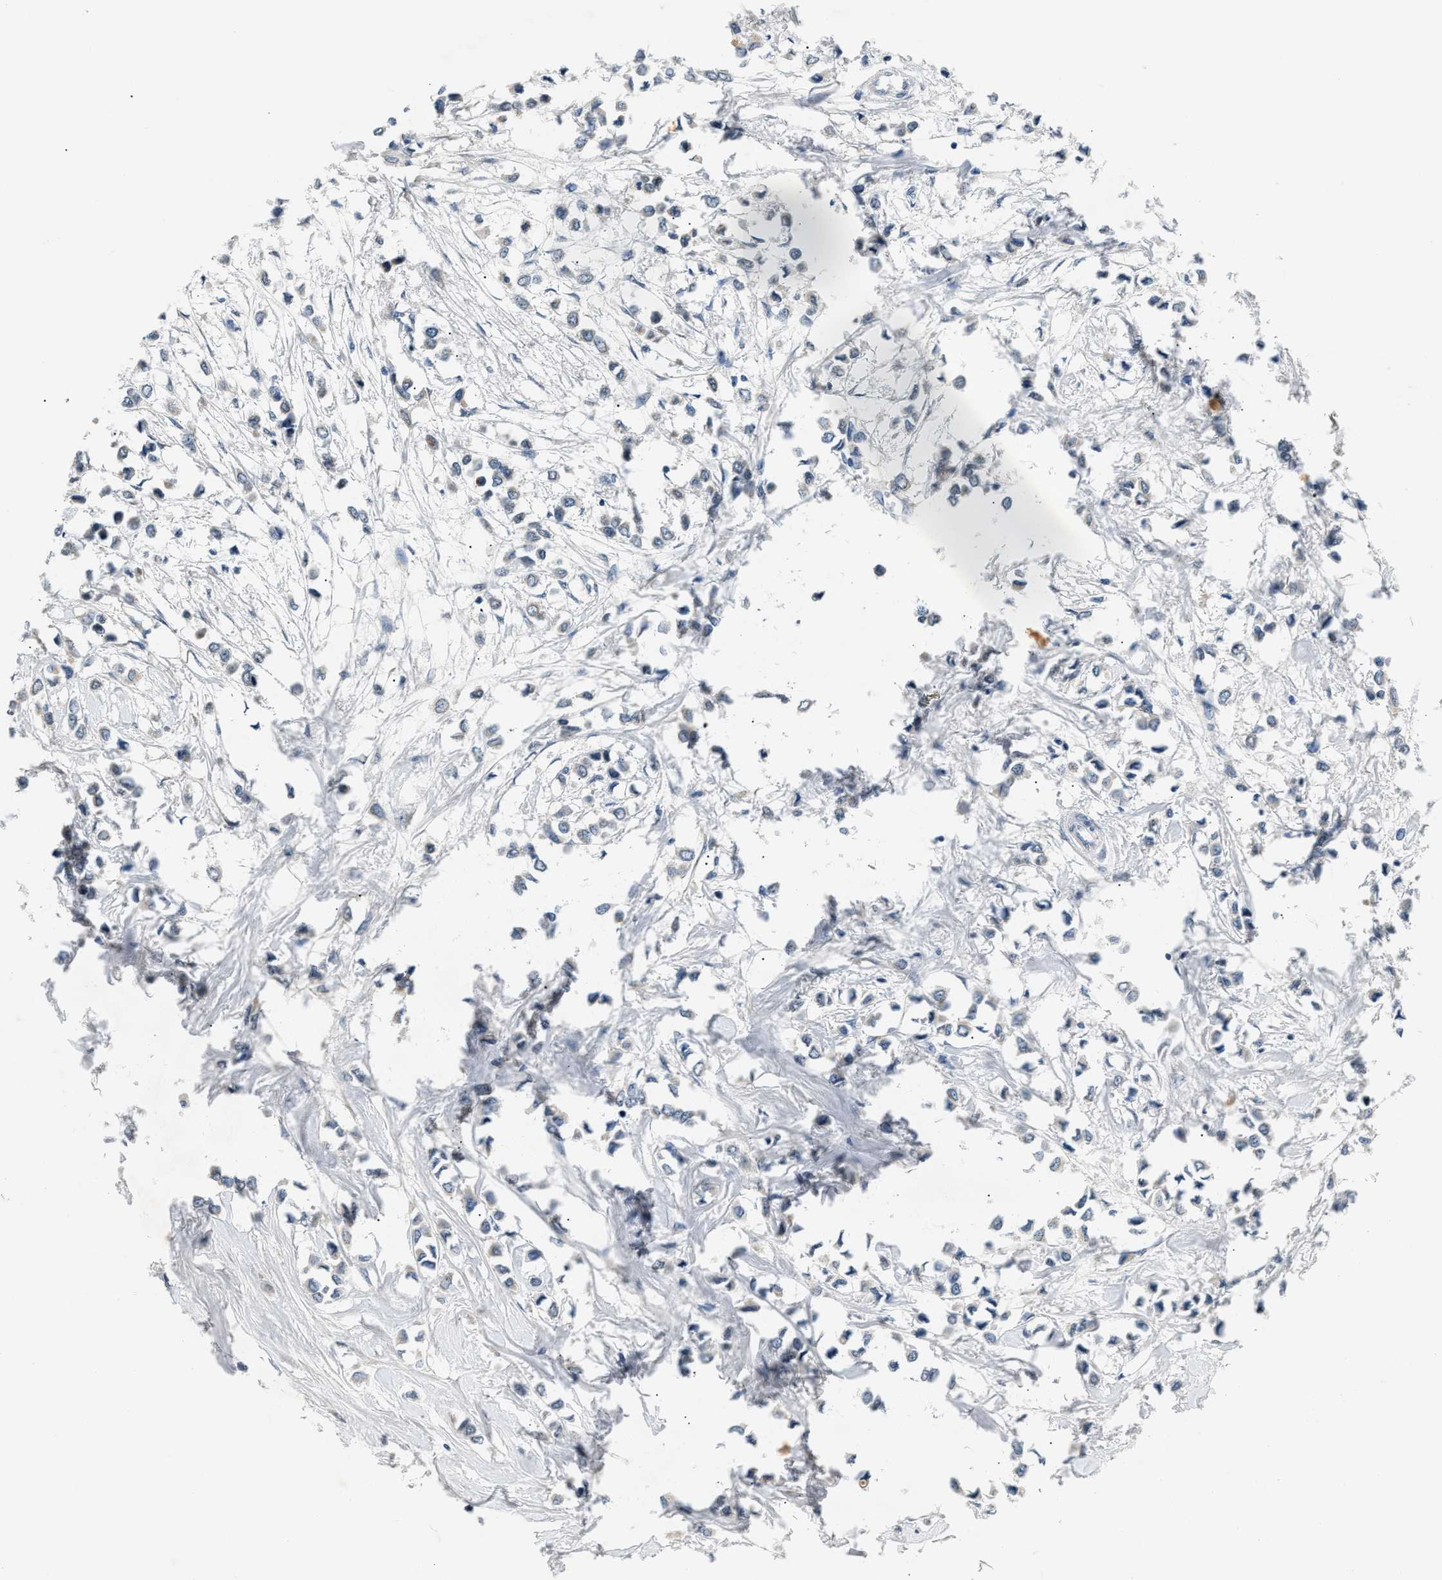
{"staining": {"intensity": "negative", "quantity": "none", "location": "none"}, "tissue": "breast cancer", "cell_type": "Tumor cells", "image_type": "cancer", "snomed": [{"axis": "morphology", "description": "Lobular carcinoma"}, {"axis": "topography", "description": "Breast"}], "caption": "Image shows no protein staining in tumor cells of breast cancer (lobular carcinoma) tissue.", "gene": "INHA", "patient": {"sex": "female", "age": 51}}